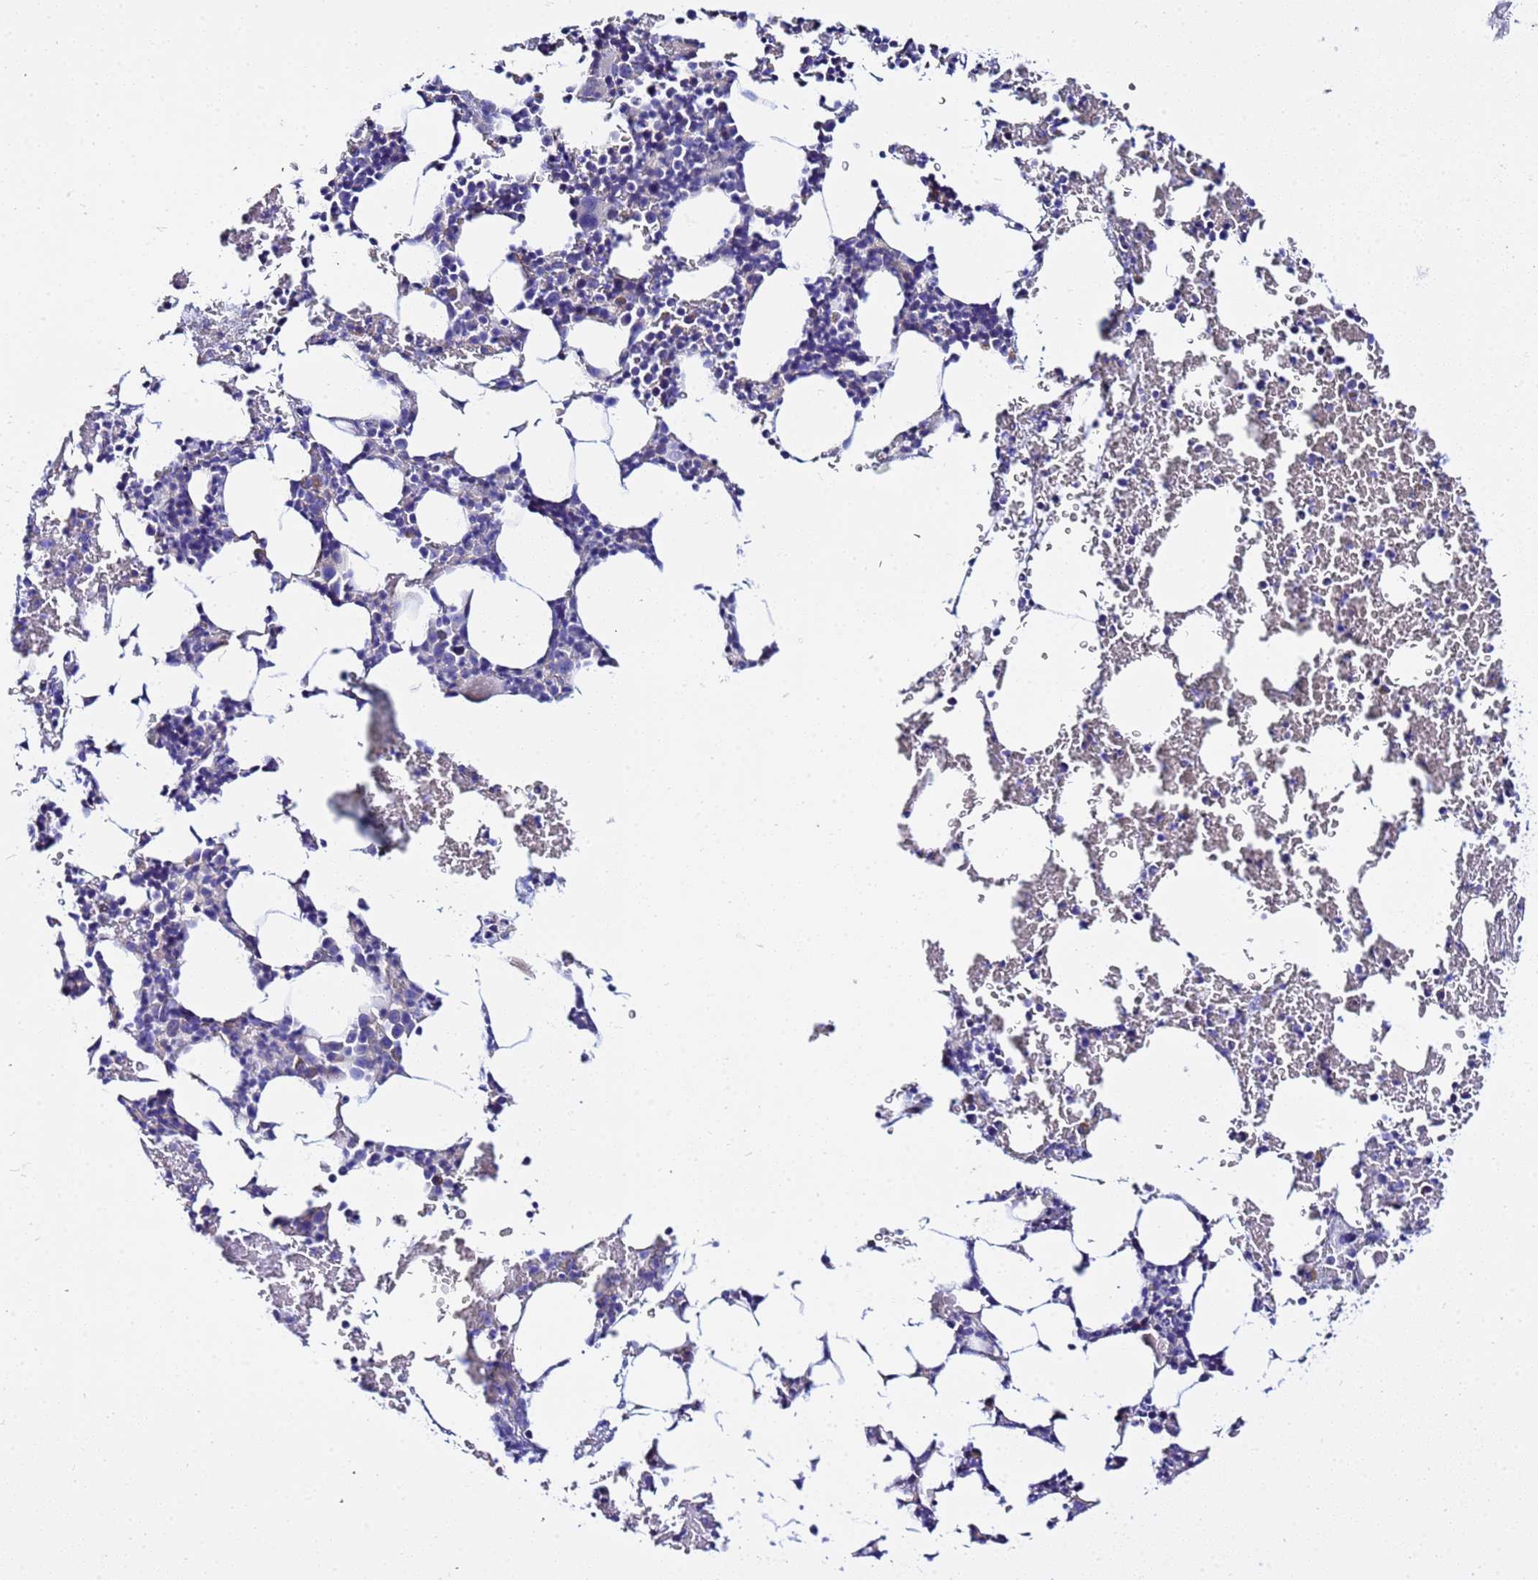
{"staining": {"intensity": "negative", "quantity": "none", "location": "none"}, "tissue": "bone marrow", "cell_type": "Hematopoietic cells", "image_type": "normal", "snomed": [{"axis": "morphology", "description": "Normal tissue, NOS"}, {"axis": "morphology", "description": "Inflammation, NOS"}, {"axis": "topography", "description": "Bone marrow"}], "caption": "Hematopoietic cells are negative for brown protein staining in normal bone marrow. The staining was performed using DAB to visualize the protein expression in brown, while the nuclei were stained in blue with hematoxylin (Magnification: 20x).", "gene": "USP18", "patient": {"sex": "male", "age": 41}}